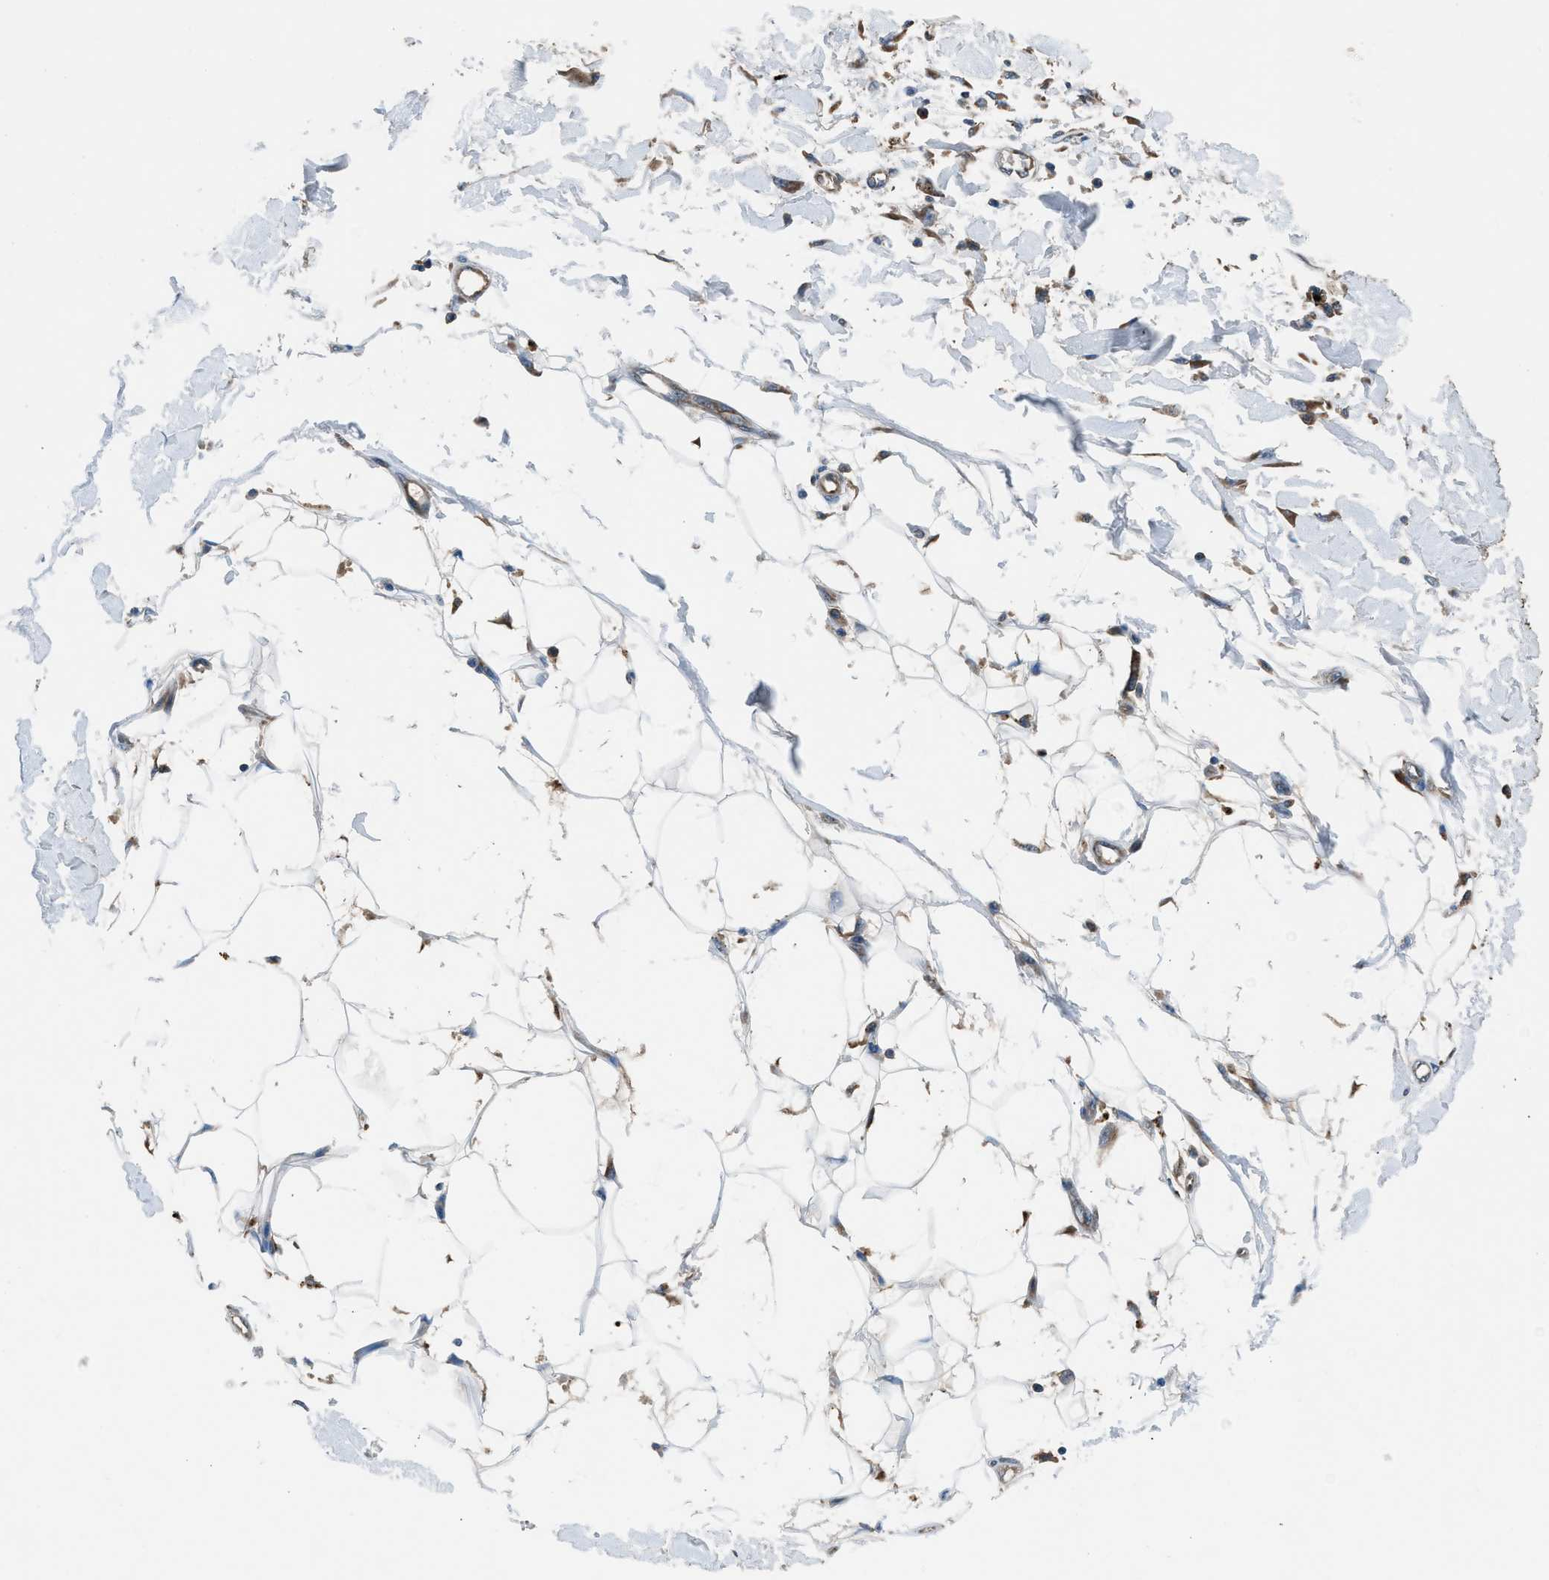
{"staining": {"intensity": "negative", "quantity": "none", "location": "none"}, "tissue": "adipose tissue", "cell_type": "Adipocytes", "image_type": "normal", "snomed": [{"axis": "morphology", "description": "Normal tissue, NOS"}, {"axis": "morphology", "description": "Squamous cell carcinoma, NOS"}, {"axis": "topography", "description": "Skin"}, {"axis": "topography", "description": "Peripheral nerve tissue"}], "caption": "This is a image of immunohistochemistry staining of normal adipose tissue, which shows no positivity in adipocytes.", "gene": "LMBR1", "patient": {"sex": "male", "age": 83}}